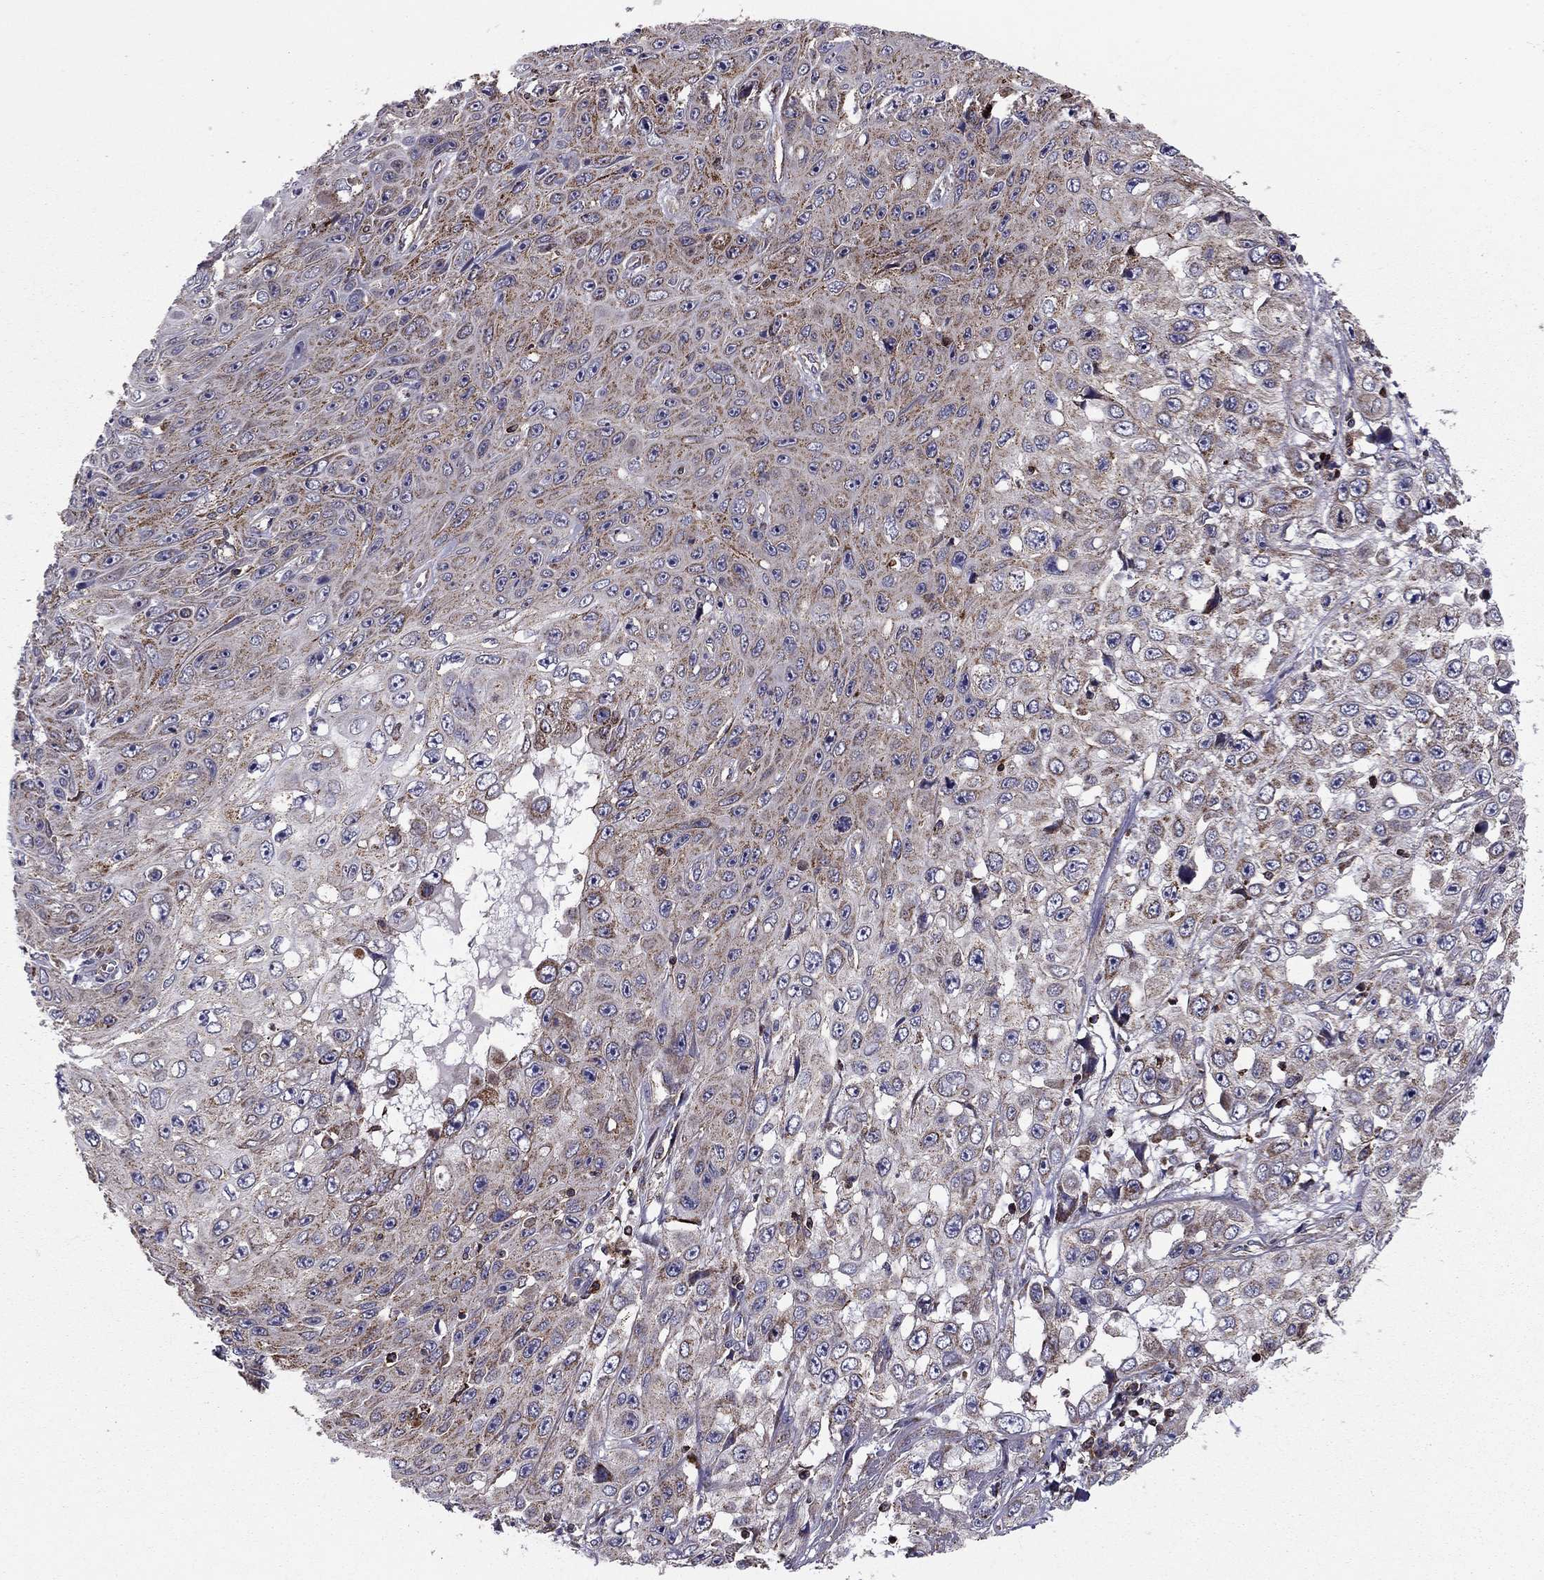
{"staining": {"intensity": "moderate", "quantity": "<25%", "location": "cytoplasmic/membranous"}, "tissue": "skin cancer", "cell_type": "Tumor cells", "image_type": "cancer", "snomed": [{"axis": "morphology", "description": "Squamous cell carcinoma, NOS"}, {"axis": "topography", "description": "Skin"}], "caption": "Immunohistochemical staining of human skin squamous cell carcinoma reveals low levels of moderate cytoplasmic/membranous positivity in approximately <25% of tumor cells.", "gene": "ALG6", "patient": {"sex": "male", "age": 82}}